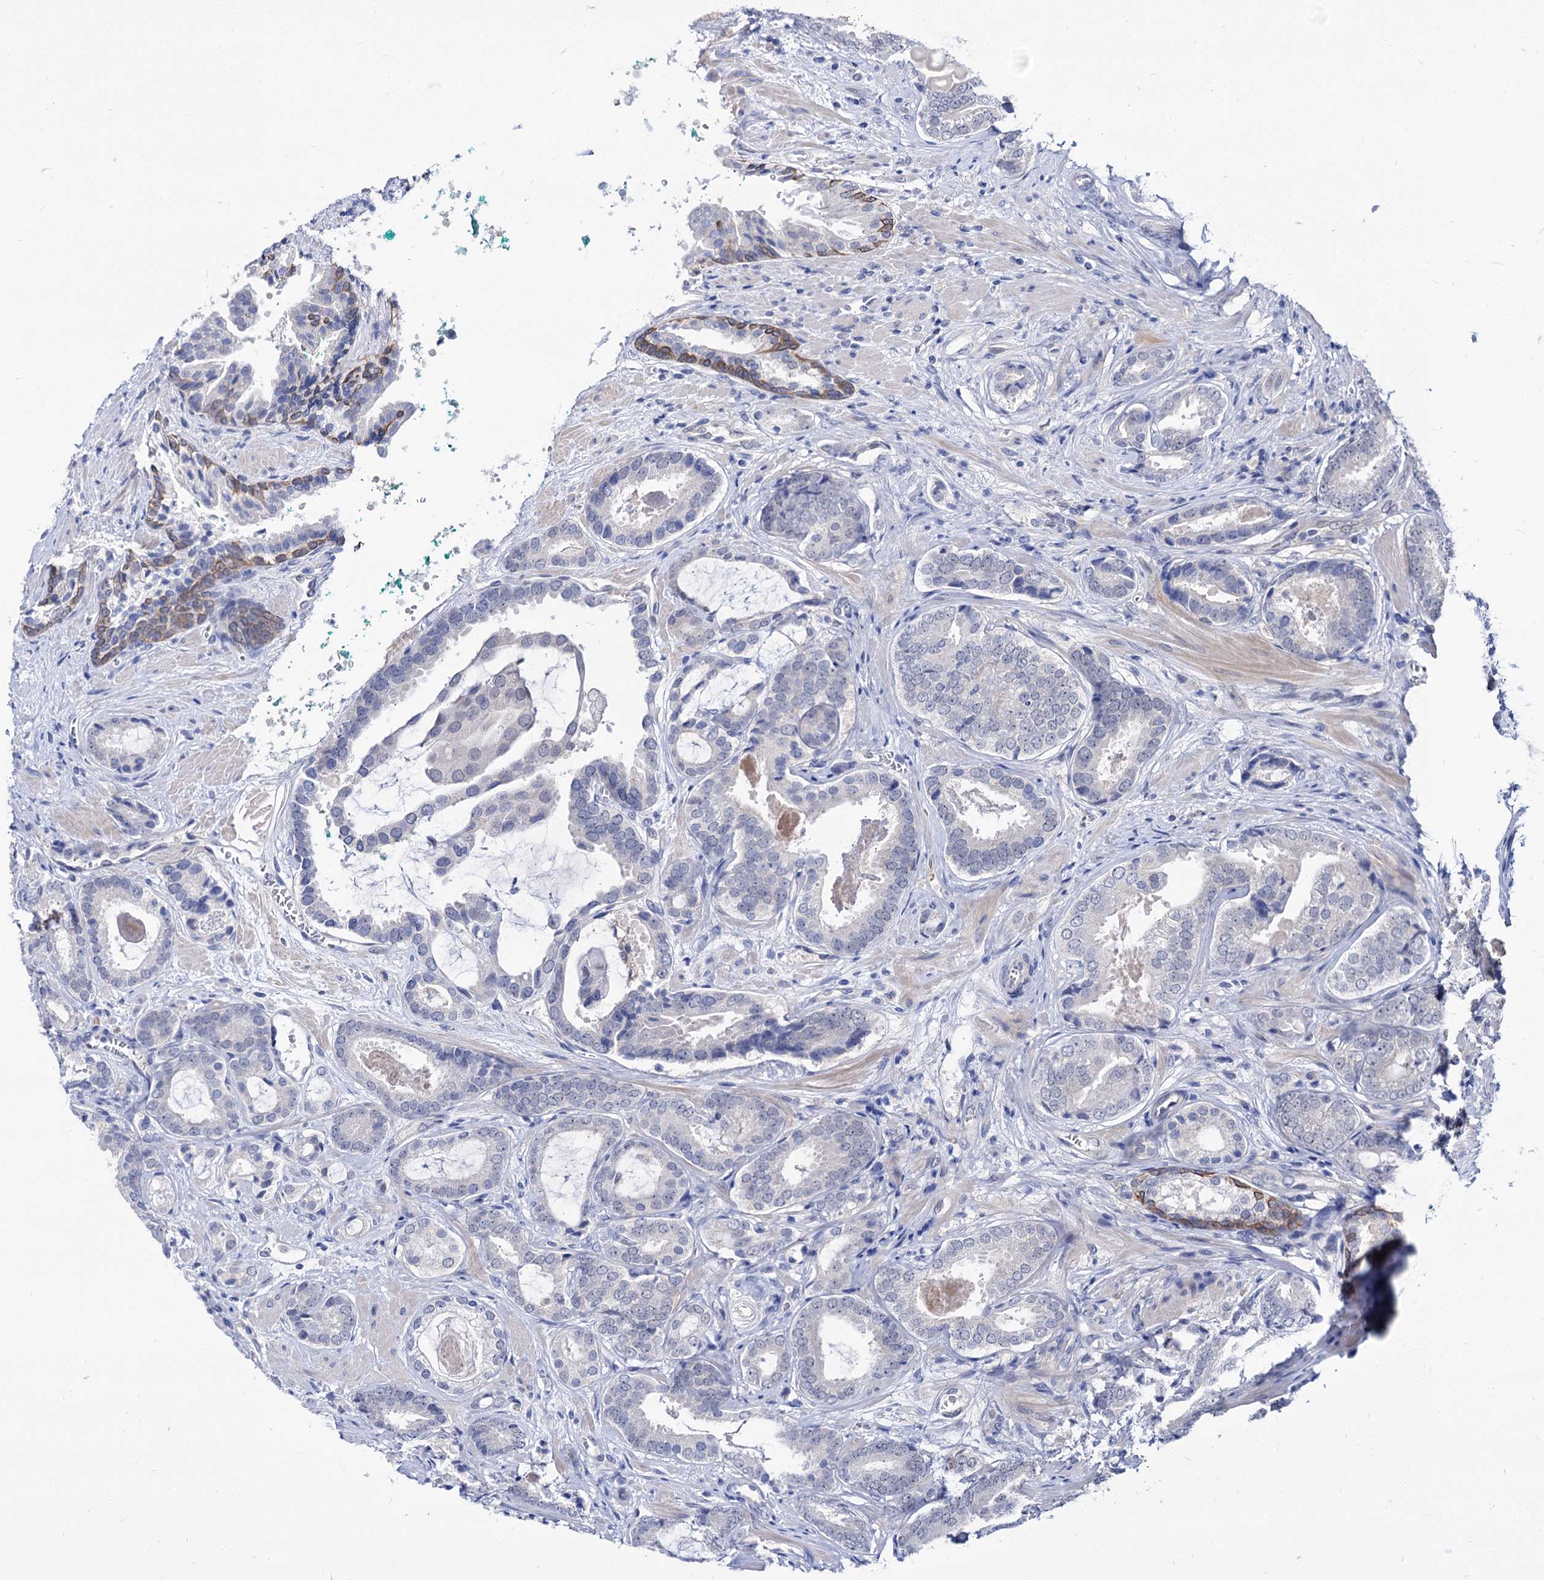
{"staining": {"intensity": "negative", "quantity": "none", "location": "none"}, "tissue": "prostate cancer", "cell_type": "Tumor cells", "image_type": "cancer", "snomed": [{"axis": "morphology", "description": "Adenocarcinoma, High grade"}, {"axis": "topography", "description": "Prostate"}], "caption": "High power microscopy histopathology image of an immunohistochemistry image of prostate high-grade adenocarcinoma, revealing no significant positivity in tumor cells.", "gene": "NEK10", "patient": {"sex": "male", "age": 60}}